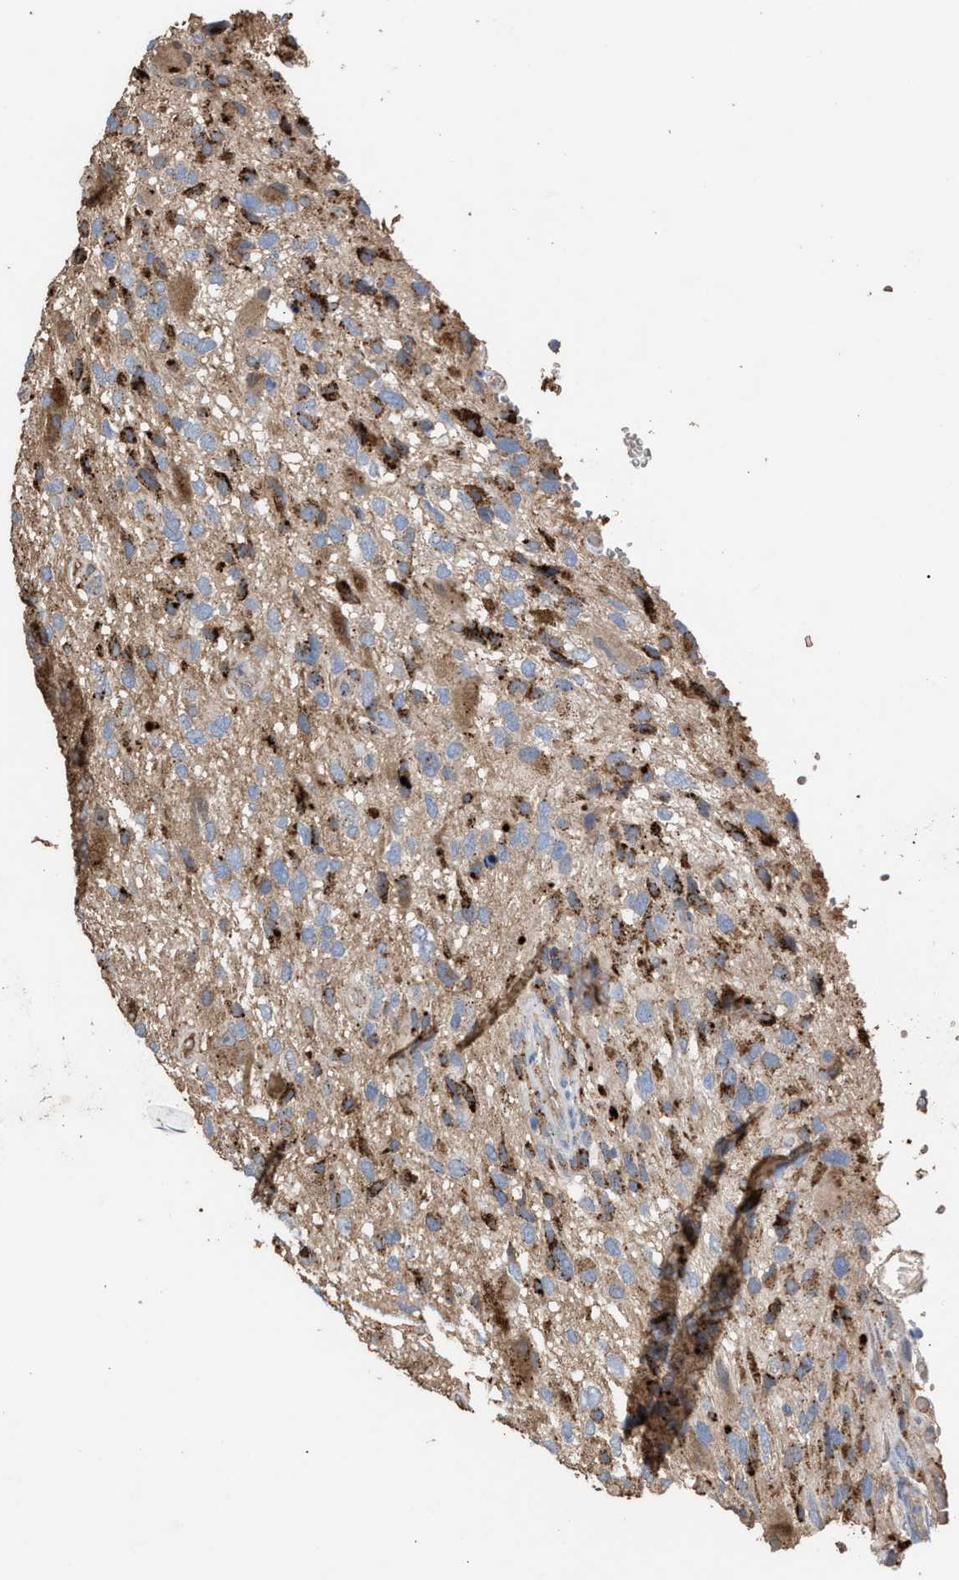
{"staining": {"intensity": "moderate", "quantity": ">75%", "location": "cytoplasmic/membranous"}, "tissue": "glioma", "cell_type": "Tumor cells", "image_type": "cancer", "snomed": [{"axis": "morphology", "description": "Glioma, malignant, High grade"}, {"axis": "topography", "description": "Brain"}], "caption": "A brown stain highlights moderate cytoplasmic/membranous staining of a protein in malignant high-grade glioma tumor cells.", "gene": "ELMO3", "patient": {"sex": "male", "age": 33}}